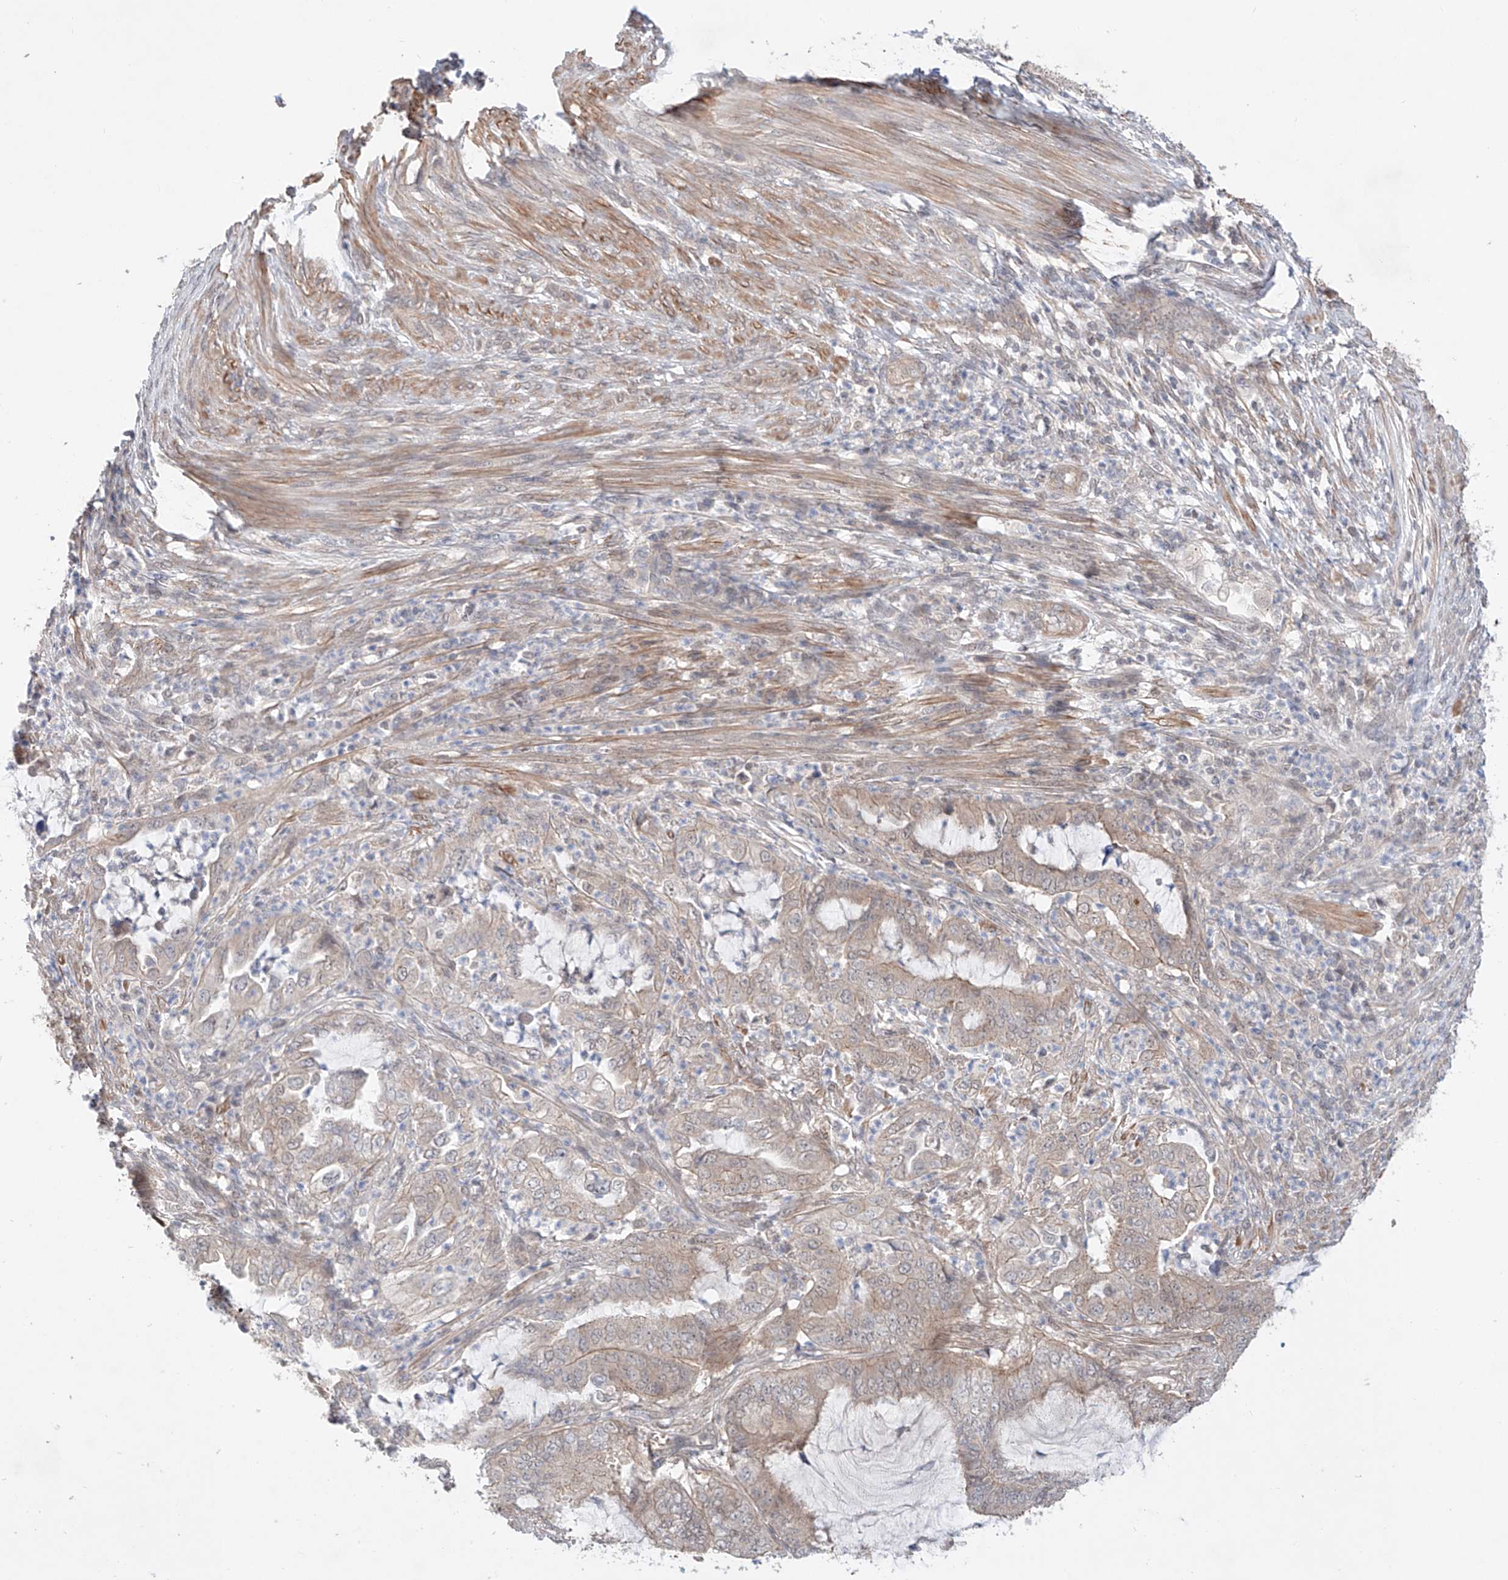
{"staining": {"intensity": "negative", "quantity": "none", "location": "none"}, "tissue": "endometrial cancer", "cell_type": "Tumor cells", "image_type": "cancer", "snomed": [{"axis": "morphology", "description": "Adenocarcinoma, NOS"}, {"axis": "topography", "description": "Endometrium"}], "caption": "Endometrial cancer (adenocarcinoma) was stained to show a protein in brown. There is no significant expression in tumor cells.", "gene": "TSR2", "patient": {"sex": "female", "age": 51}}